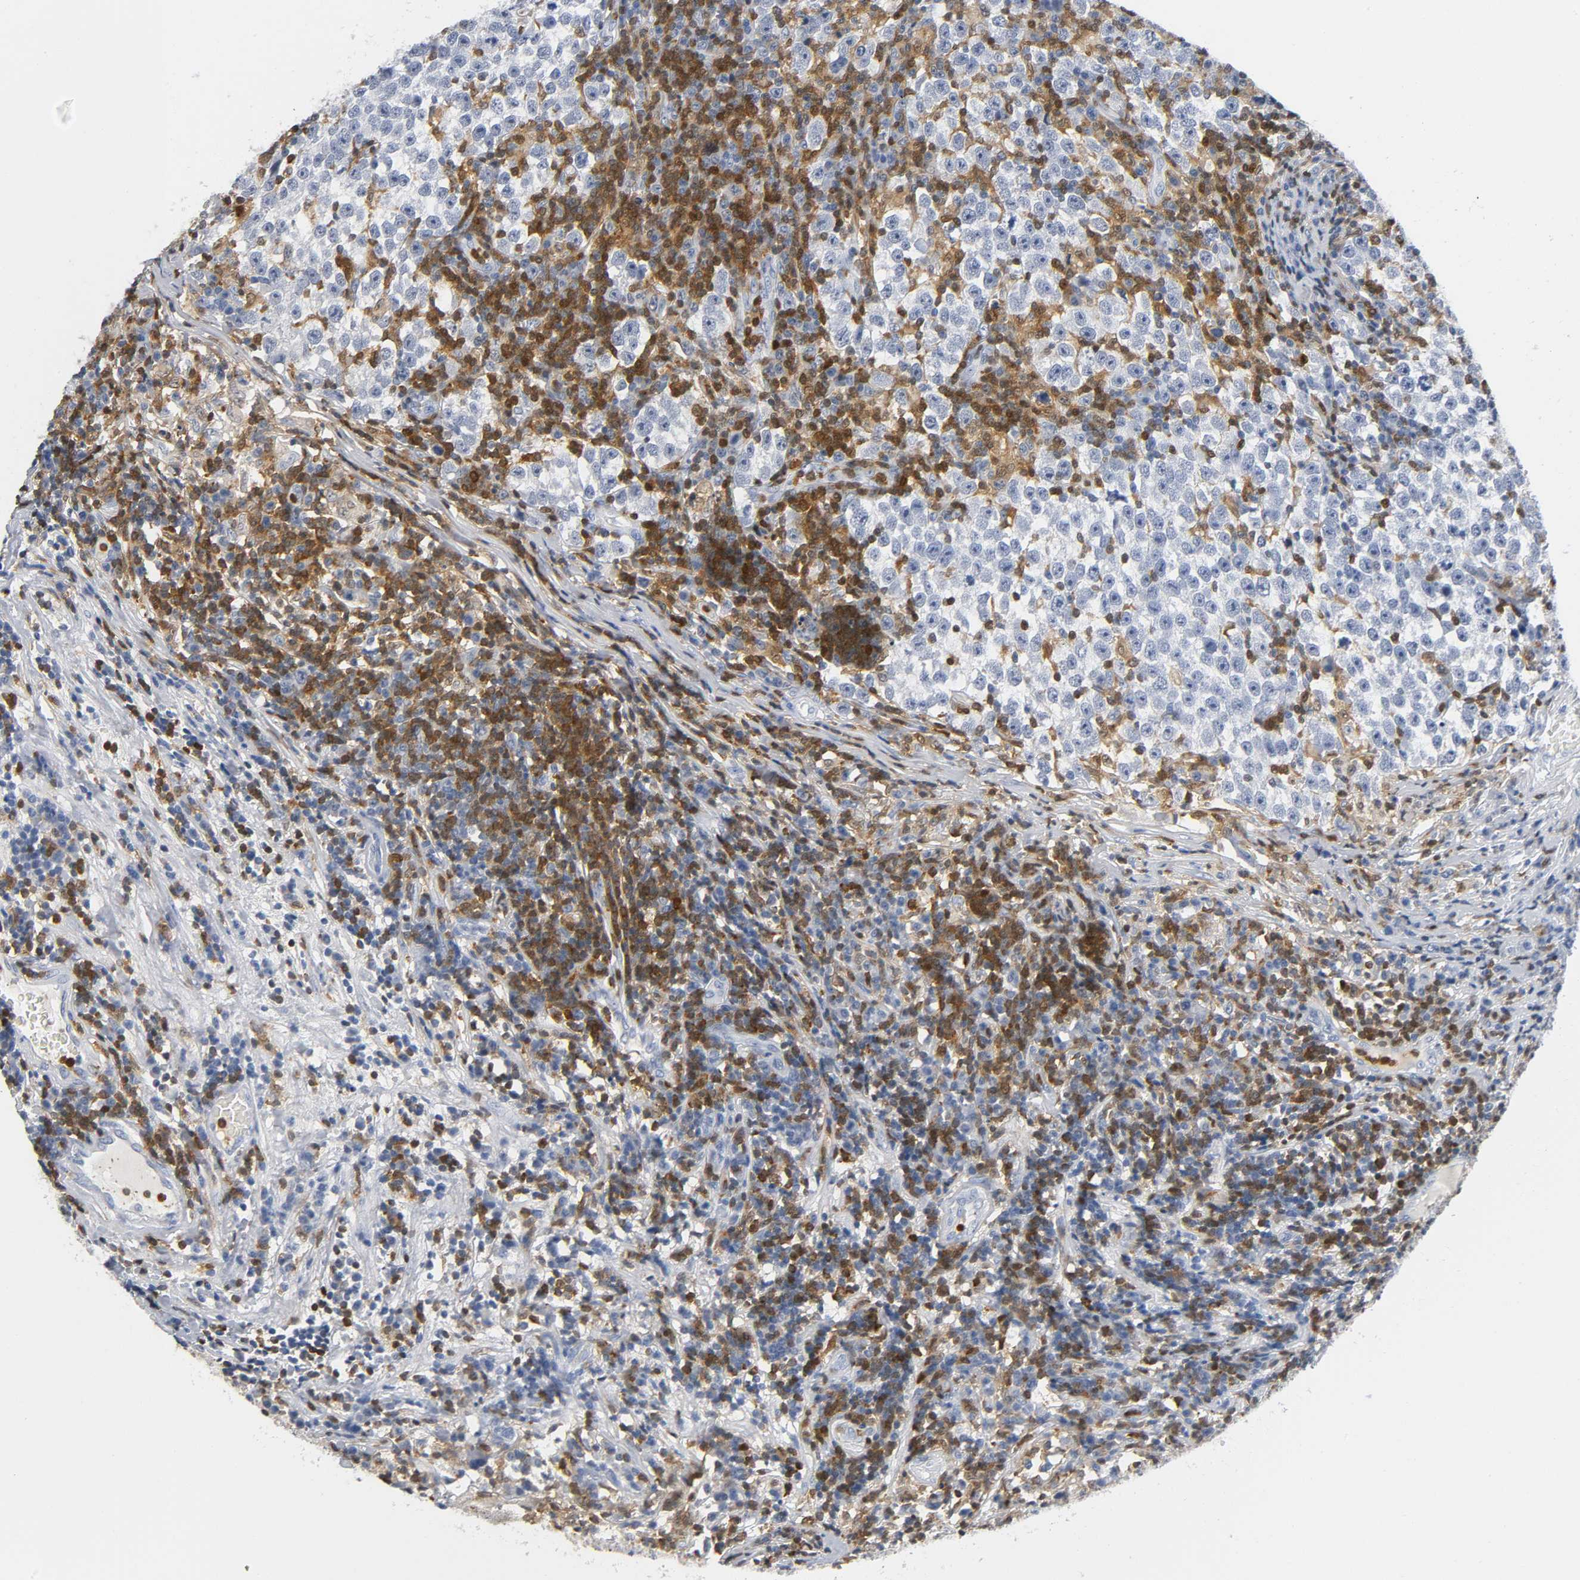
{"staining": {"intensity": "negative", "quantity": "none", "location": "none"}, "tissue": "testis cancer", "cell_type": "Tumor cells", "image_type": "cancer", "snomed": [{"axis": "morphology", "description": "Seminoma, NOS"}, {"axis": "topography", "description": "Testis"}], "caption": "High magnification brightfield microscopy of testis cancer stained with DAB (3,3'-diaminobenzidine) (brown) and counterstained with hematoxylin (blue): tumor cells show no significant expression.", "gene": "DOK2", "patient": {"sex": "male", "age": 43}}